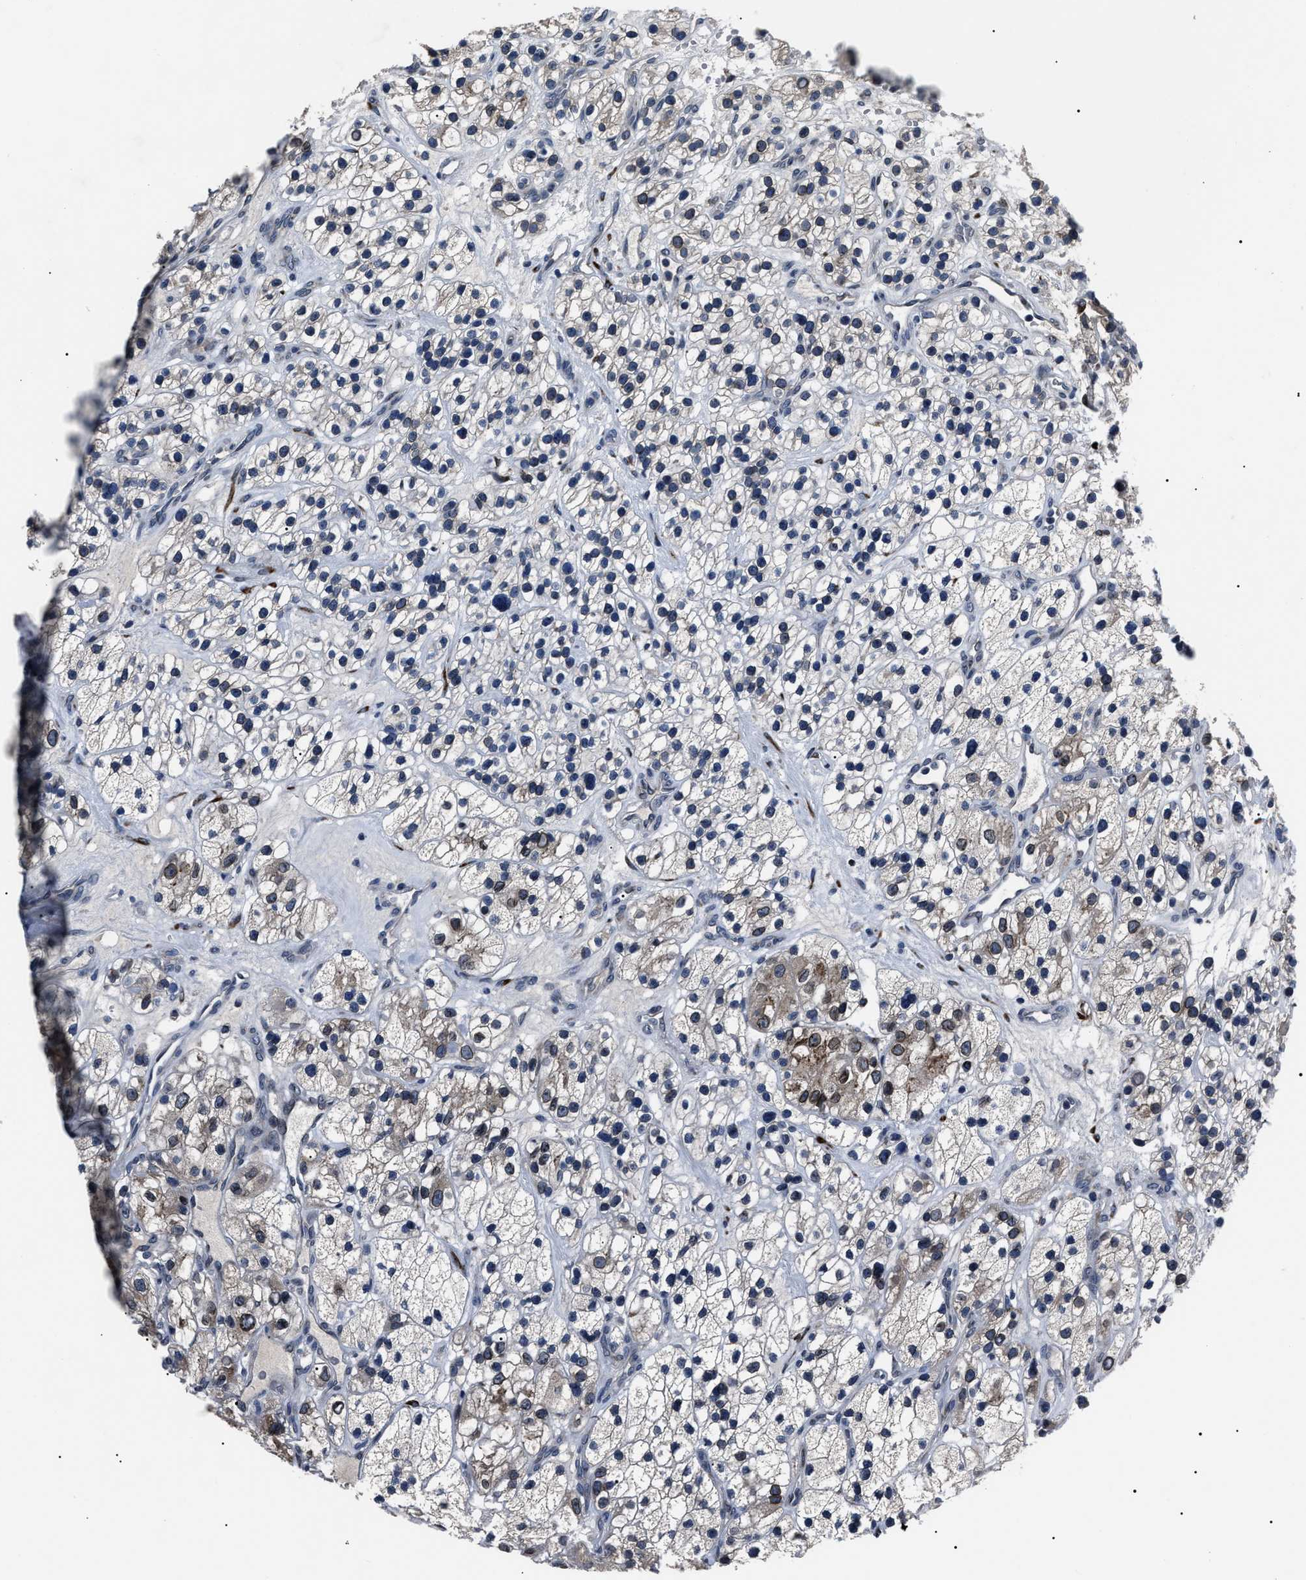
{"staining": {"intensity": "moderate", "quantity": "25%-75%", "location": "cytoplasmic/membranous"}, "tissue": "renal cancer", "cell_type": "Tumor cells", "image_type": "cancer", "snomed": [{"axis": "morphology", "description": "Adenocarcinoma, NOS"}, {"axis": "topography", "description": "Kidney"}], "caption": "Immunohistochemistry histopathology image of neoplastic tissue: human renal cancer stained using immunohistochemistry (IHC) exhibits medium levels of moderate protein expression localized specifically in the cytoplasmic/membranous of tumor cells, appearing as a cytoplasmic/membranous brown color.", "gene": "LRRC14", "patient": {"sex": "female", "age": 57}}